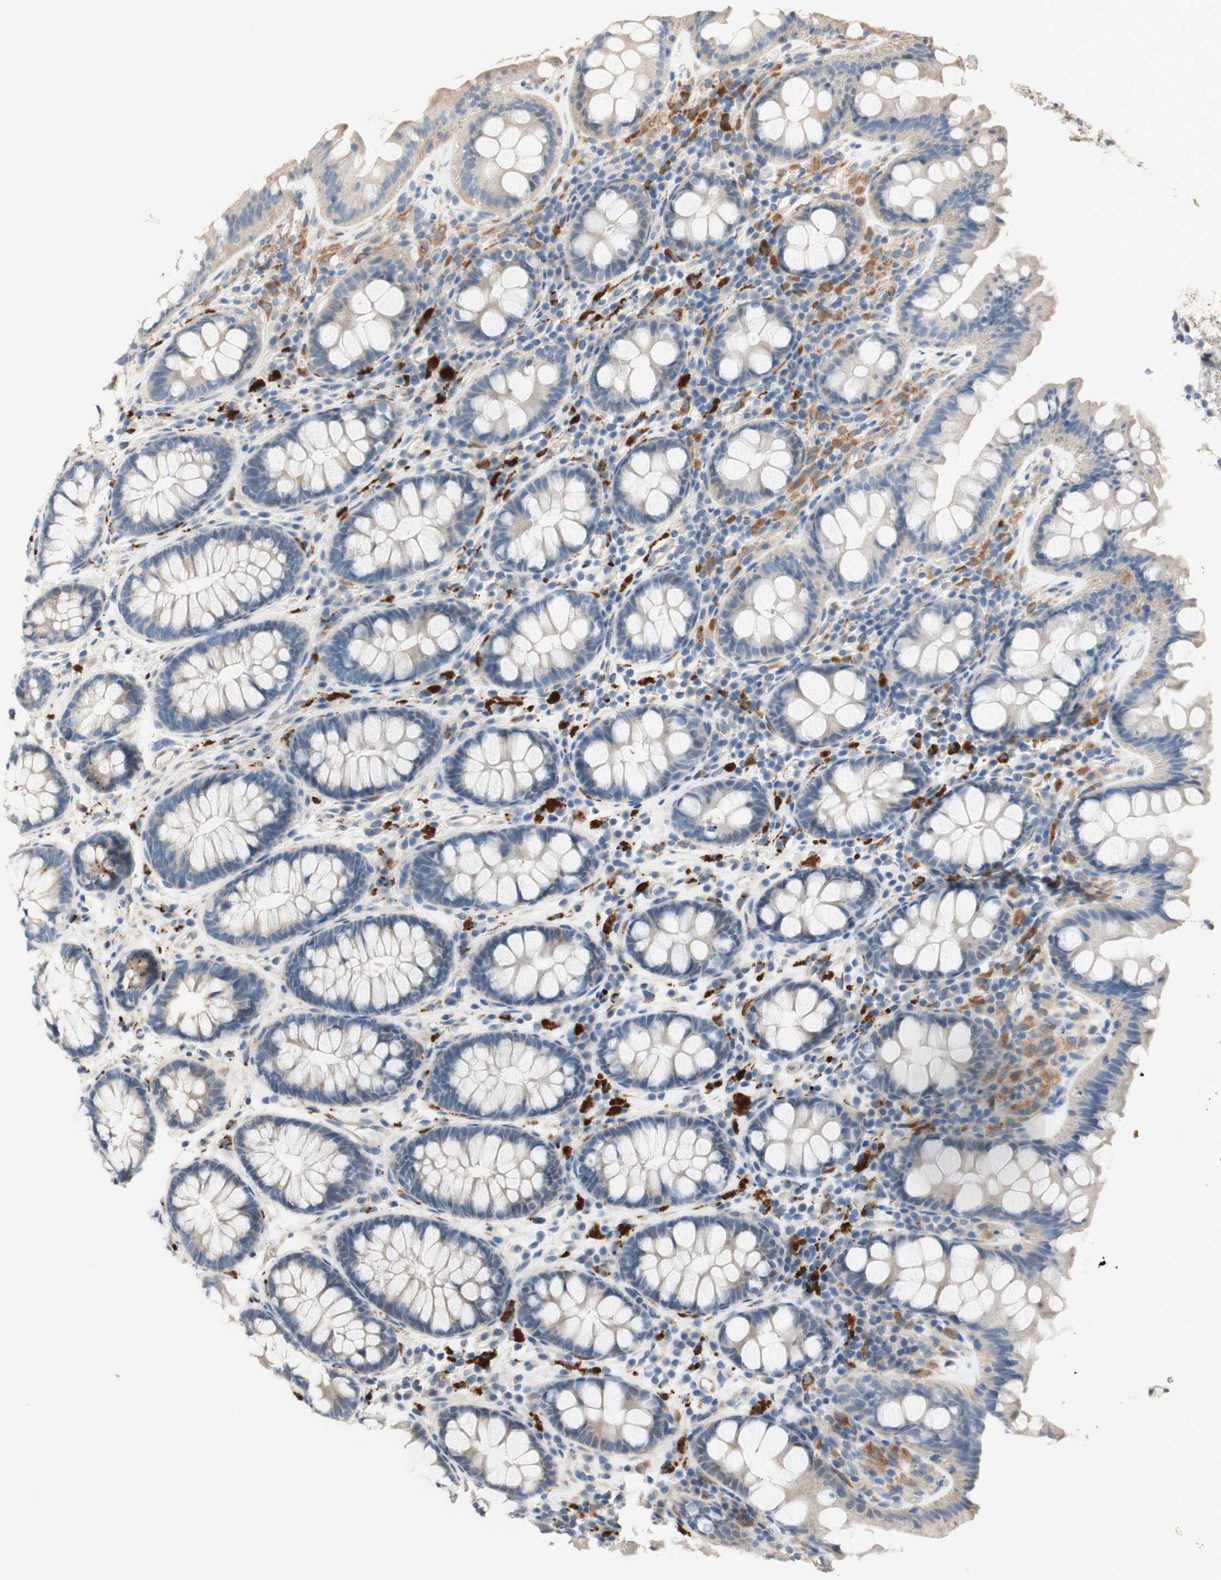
{"staining": {"intensity": "weak", "quantity": ">75%", "location": "cytoplasmic/membranous"}, "tissue": "colon", "cell_type": "Endothelial cells", "image_type": "normal", "snomed": [{"axis": "morphology", "description": "Normal tissue, NOS"}, {"axis": "topography", "description": "Colon"}], "caption": "Immunohistochemical staining of unremarkable human colon reveals weak cytoplasmic/membranous protein staining in approximately >75% of endothelial cells. (brown staining indicates protein expression, while blue staining denotes nuclei).", "gene": "PTPN21", "patient": {"sex": "female", "age": 80}}